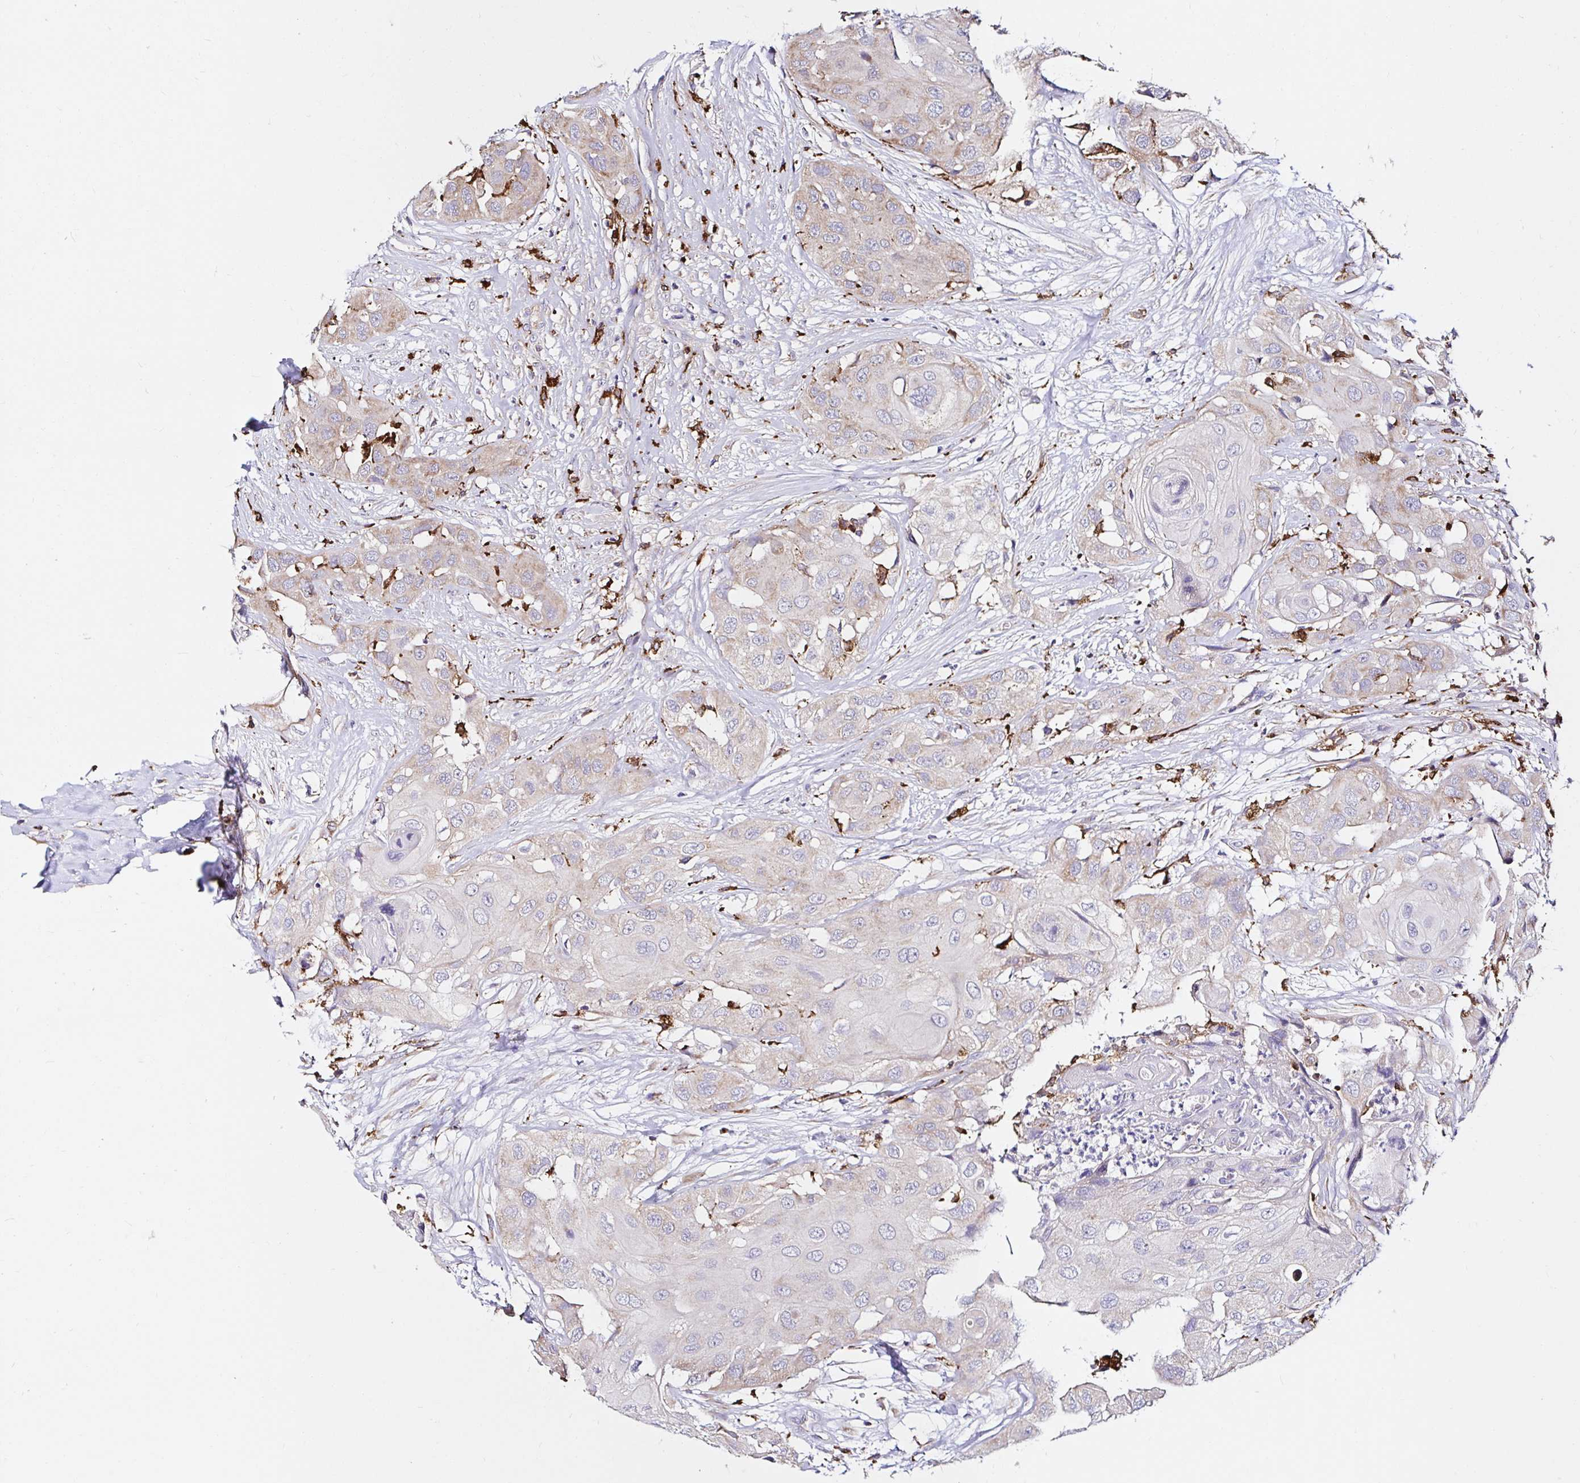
{"staining": {"intensity": "weak", "quantity": "<25%", "location": "cytoplasmic/membranous"}, "tissue": "head and neck cancer", "cell_type": "Tumor cells", "image_type": "cancer", "snomed": [{"axis": "morphology", "description": "Squamous cell carcinoma, NOS"}, {"axis": "topography", "description": "Head-Neck"}], "caption": "A micrograph of human squamous cell carcinoma (head and neck) is negative for staining in tumor cells.", "gene": "MSR1", "patient": {"sex": "male", "age": 83}}